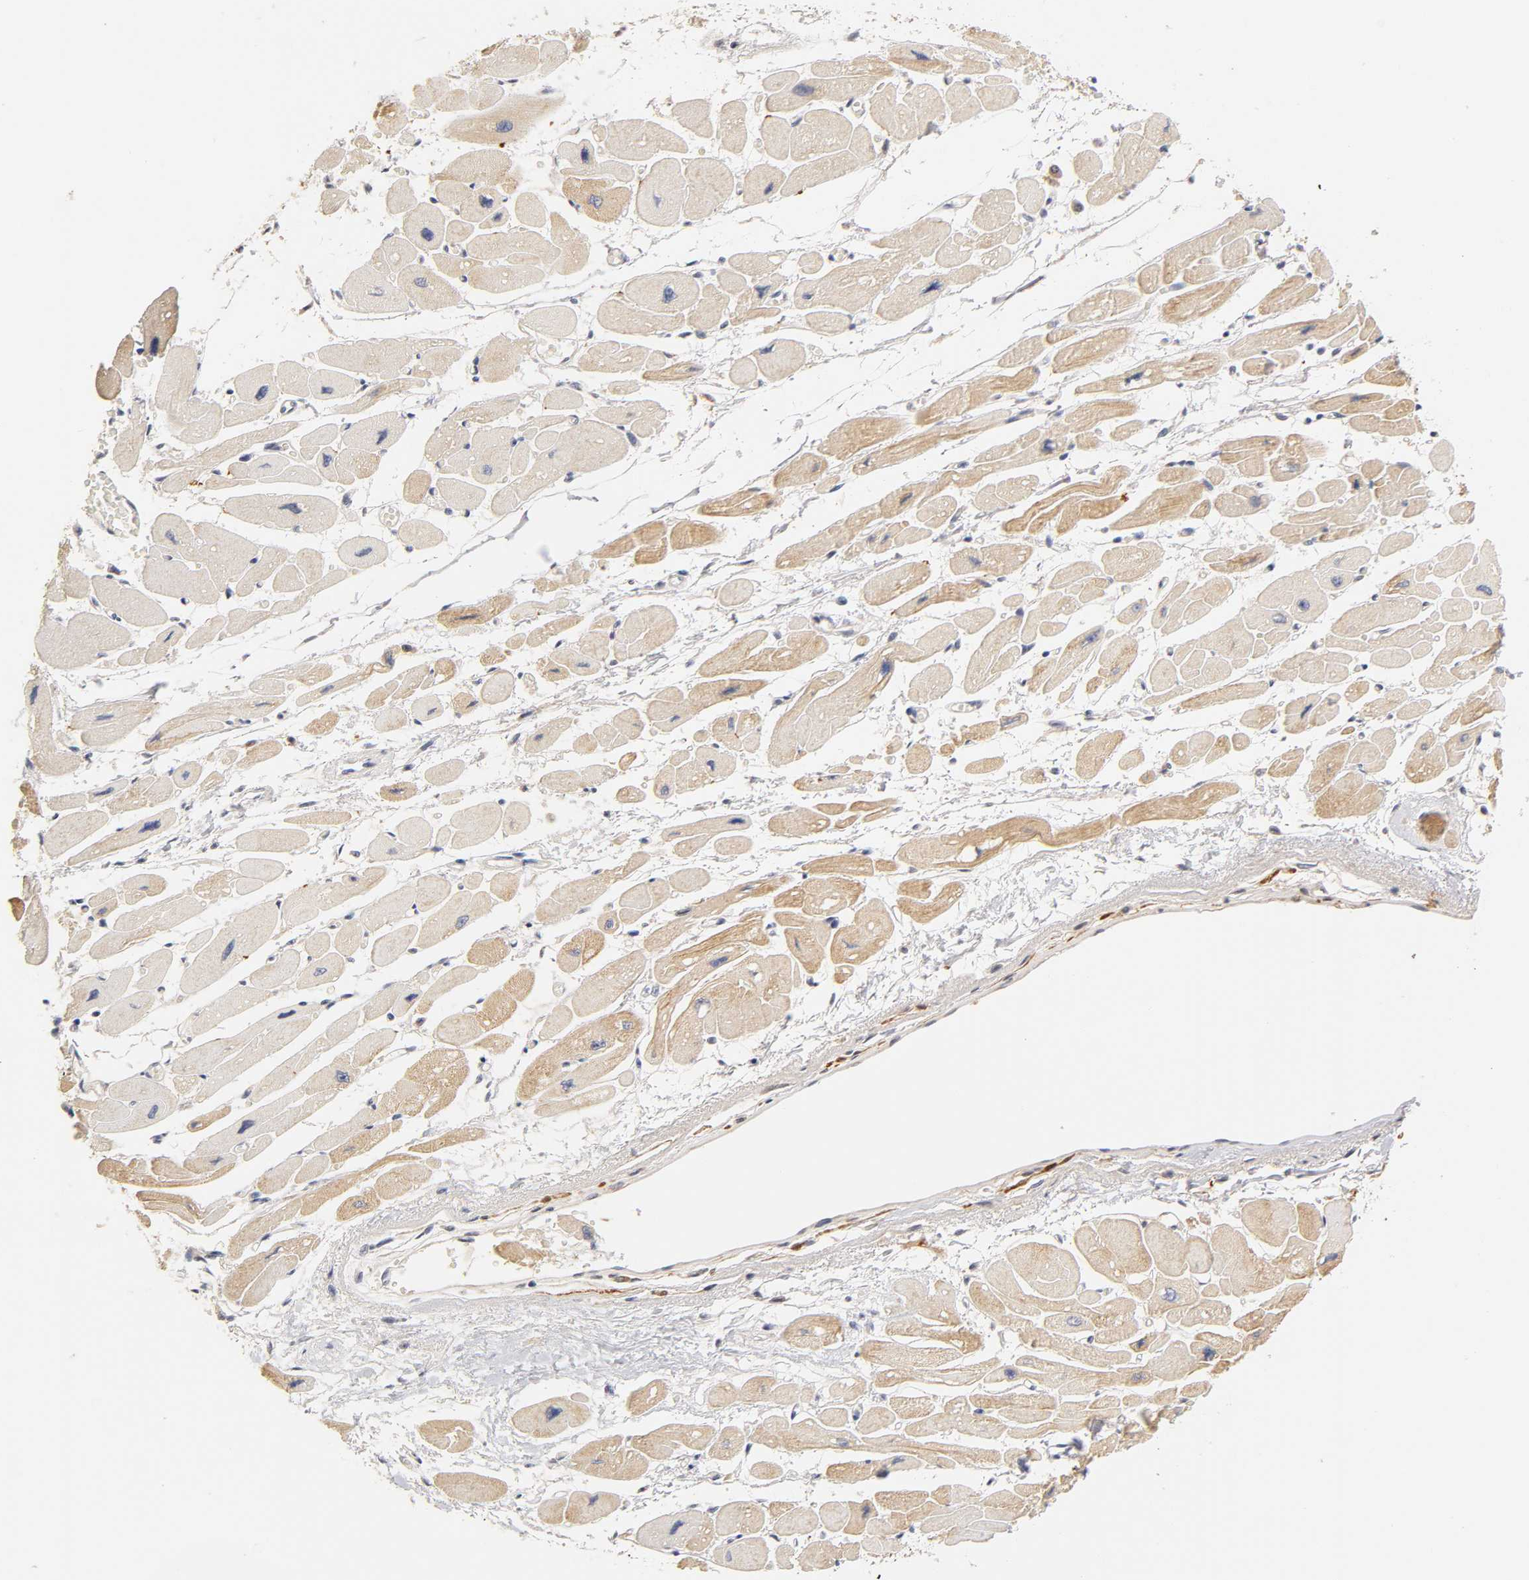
{"staining": {"intensity": "moderate", "quantity": "25%-75%", "location": "cytoplasmic/membranous"}, "tissue": "heart muscle", "cell_type": "Cardiomyocytes", "image_type": "normal", "snomed": [{"axis": "morphology", "description": "Normal tissue, NOS"}, {"axis": "topography", "description": "Heart"}], "caption": "Immunohistochemical staining of normal heart muscle reveals medium levels of moderate cytoplasmic/membranous staining in approximately 25%-75% of cardiomyocytes. The protein of interest is stained brown, and the nuclei are stained in blue (DAB (3,3'-diaminobenzidine) IHC with brightfield microscopy, high magnification).", "gene": "GSTZ1", "patient": {"sex": "female", "age": 54}}